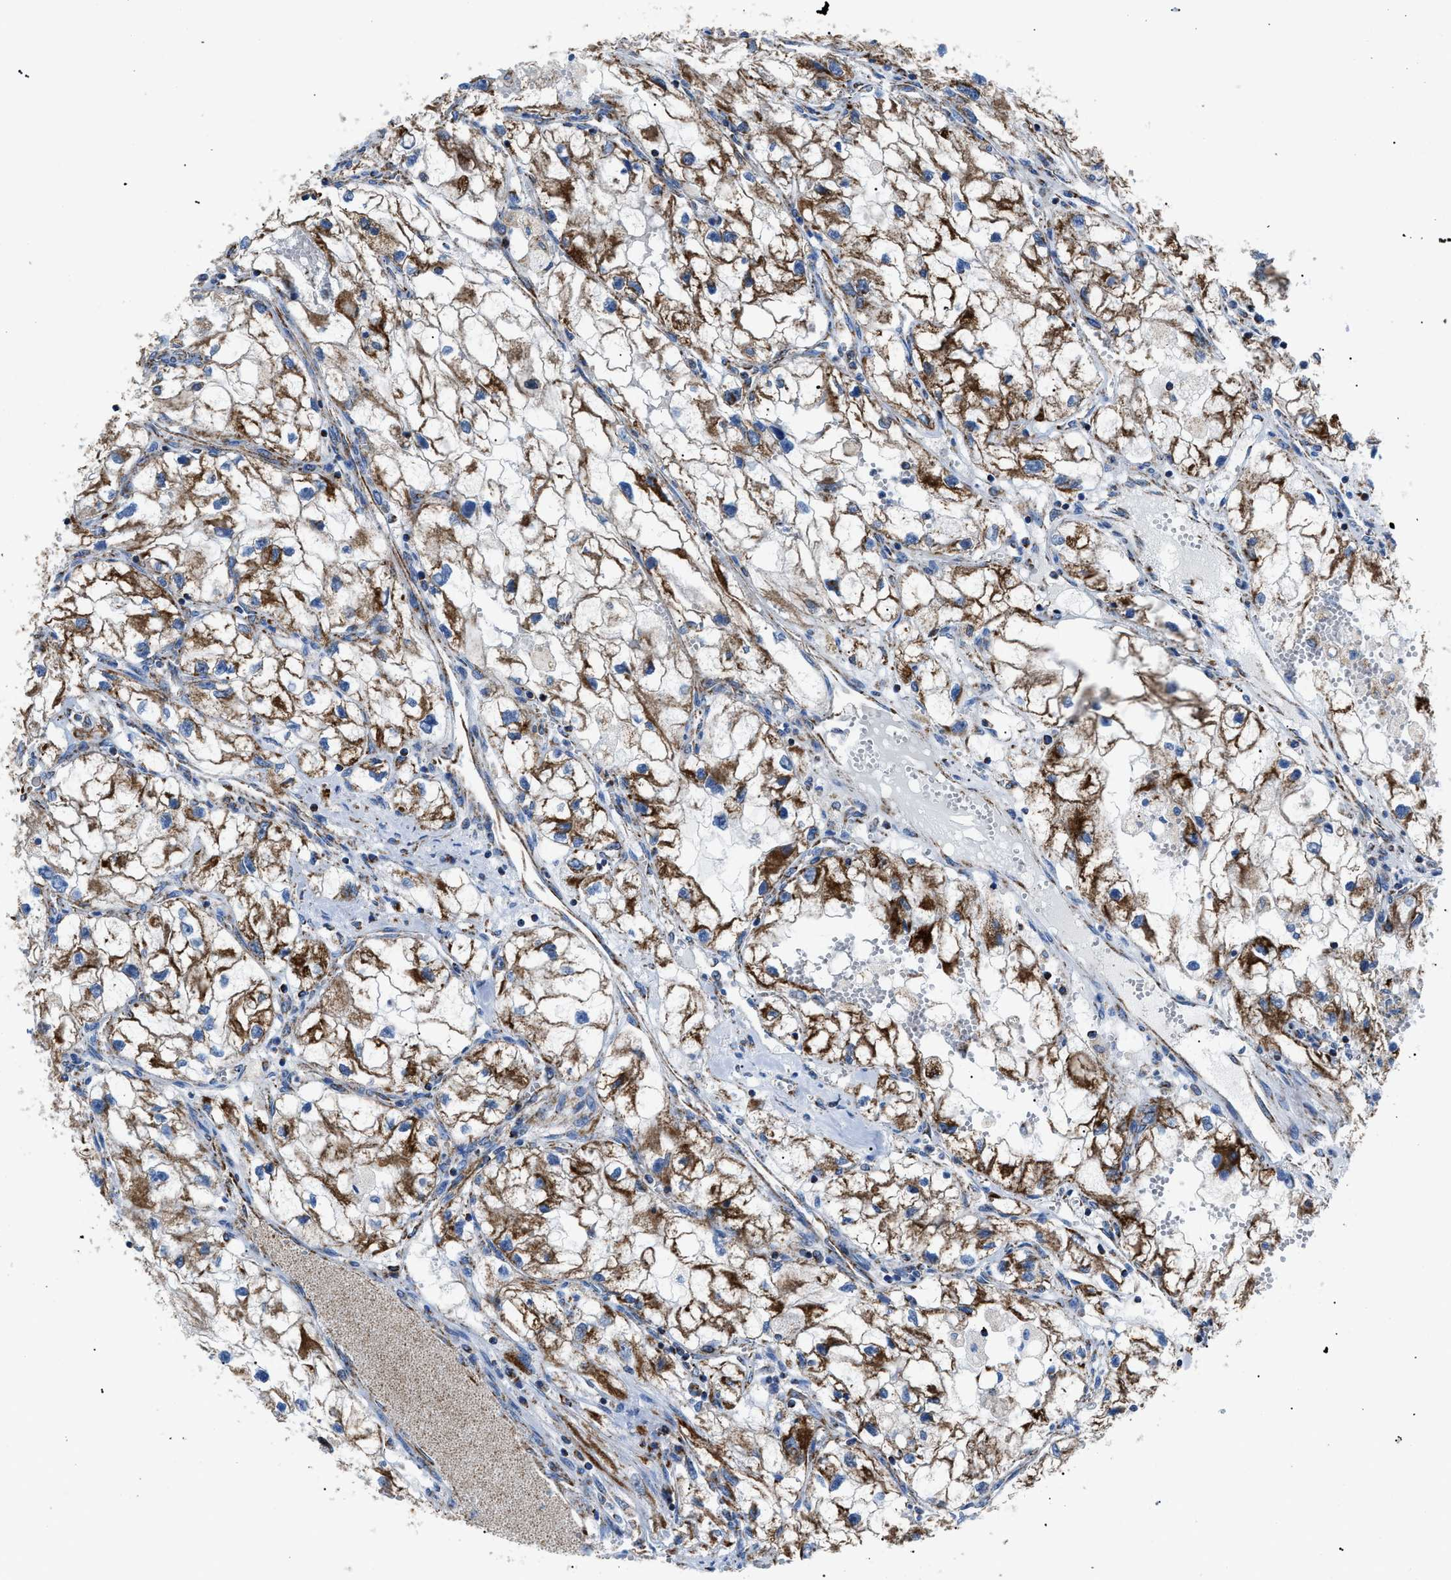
{"staining": {"intensity": "strong", "quantity": ">75%", "location": "cytoplasmic/membranous"}, "tissue": "renal cancer", "cell_type": "Tumor cells", "image_type": "cancer", "snomed": [{"axis": "morphology", "description": "Adenocarcinoma, NOS"}, {"axis": "topography", "description": "Kidney"}], "caption": "Brown immunohistochemical staining in human adenocarcinoma (renal) demonstrates strong cytoplasmic/membranous expression in about >75% of tumor cells. The staining was performed using DAB (3,3'-diaminobenzidine), with brown indicating positive protein expression. Nuclei are stained blue with hematoxylin.", "gene": "PHB2", "patient": {"sex": "female", "age": 70}}